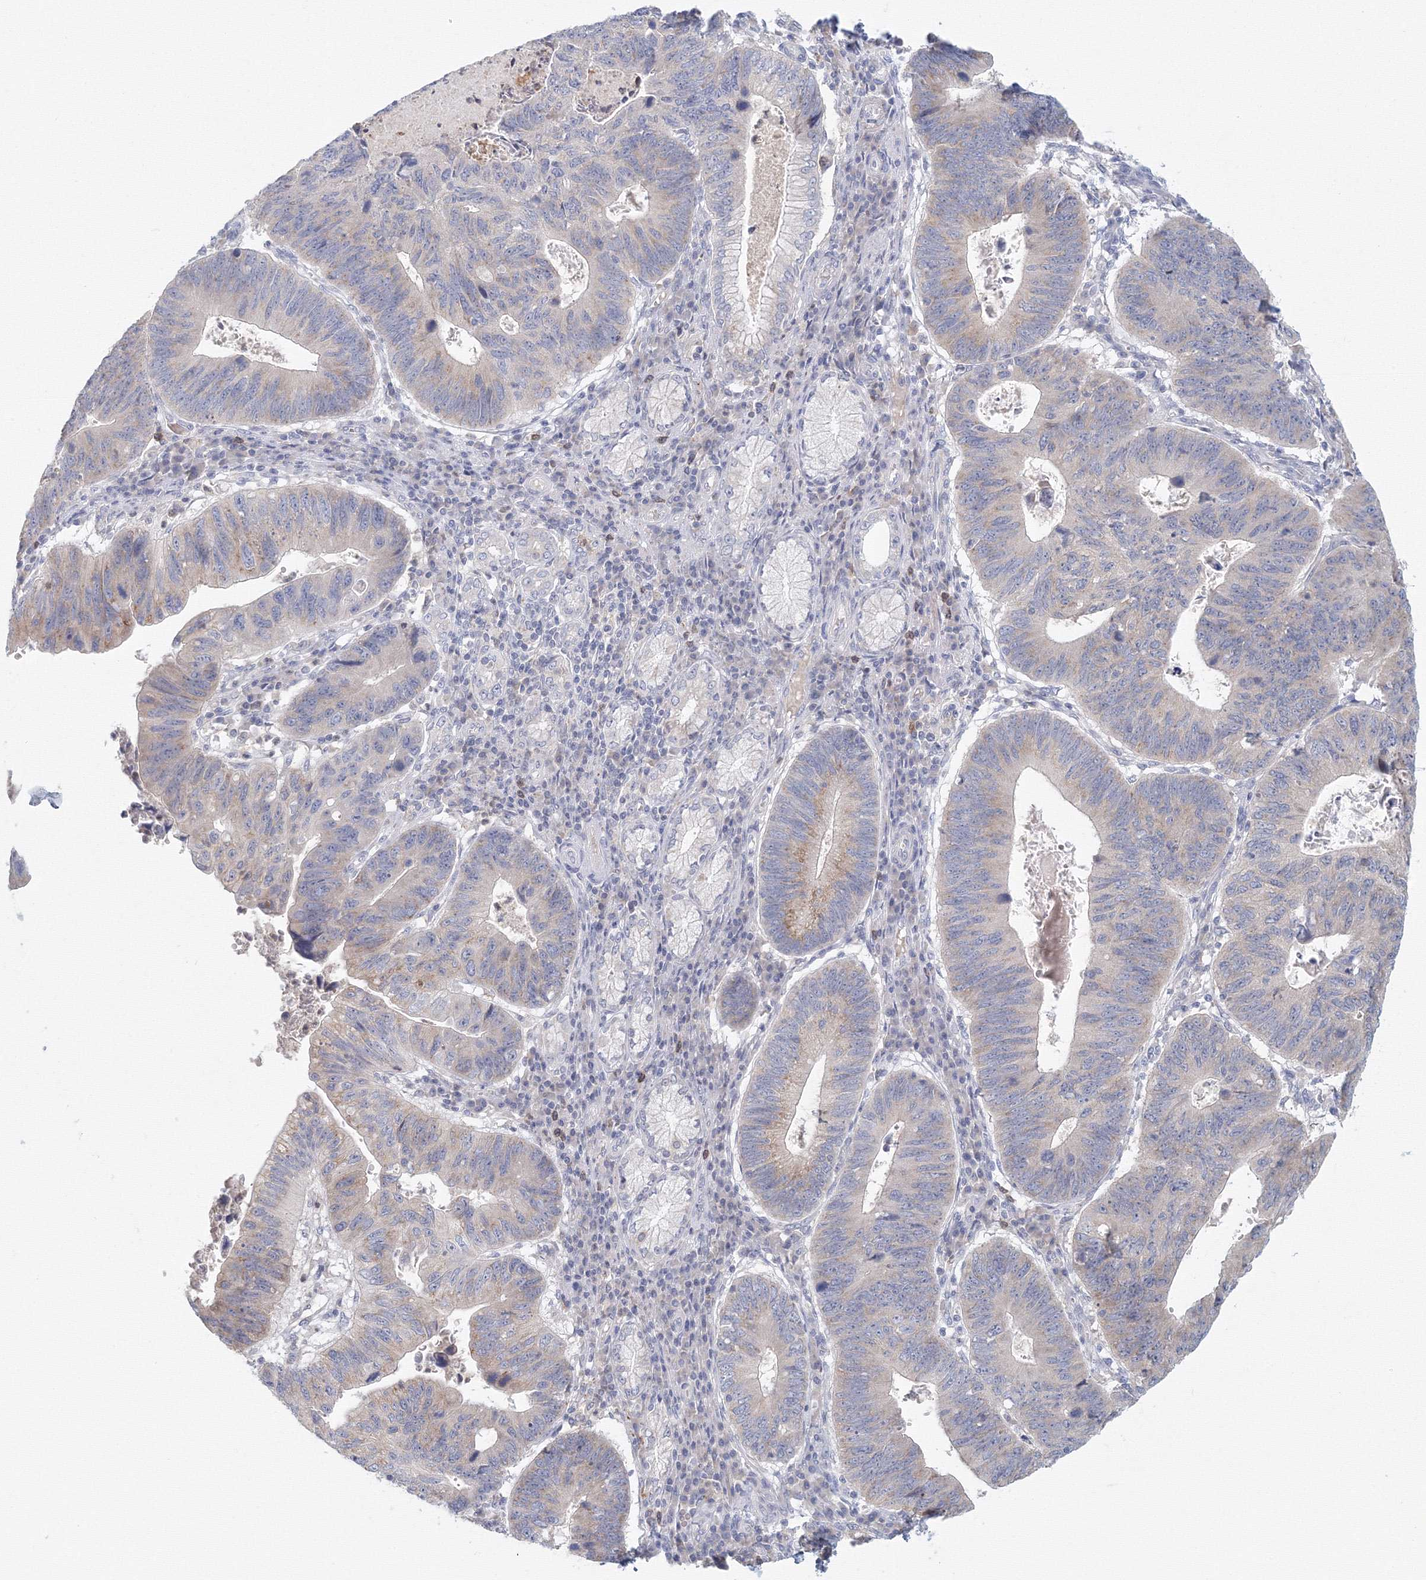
{"staining": {"intensity": "weak", "quantity": "<25%", "location": "cytoplasmic/membranous"}, "tissue": "stomach cancer", "cell_type": "Tumor cells", "image_type": "cancer", "snomed": [{"axis": "morphology", "description": "Adenocarcinoma, NOS"}, {"axis": "topography", "description": "Stomach"}], "caption": "Human stomach cancer (adenocarcinoma) stained for a protein using IHC shows no positivity in tumor cells.", "gene": "TACC2", "patient": {"sex": "male", "age": 59}}